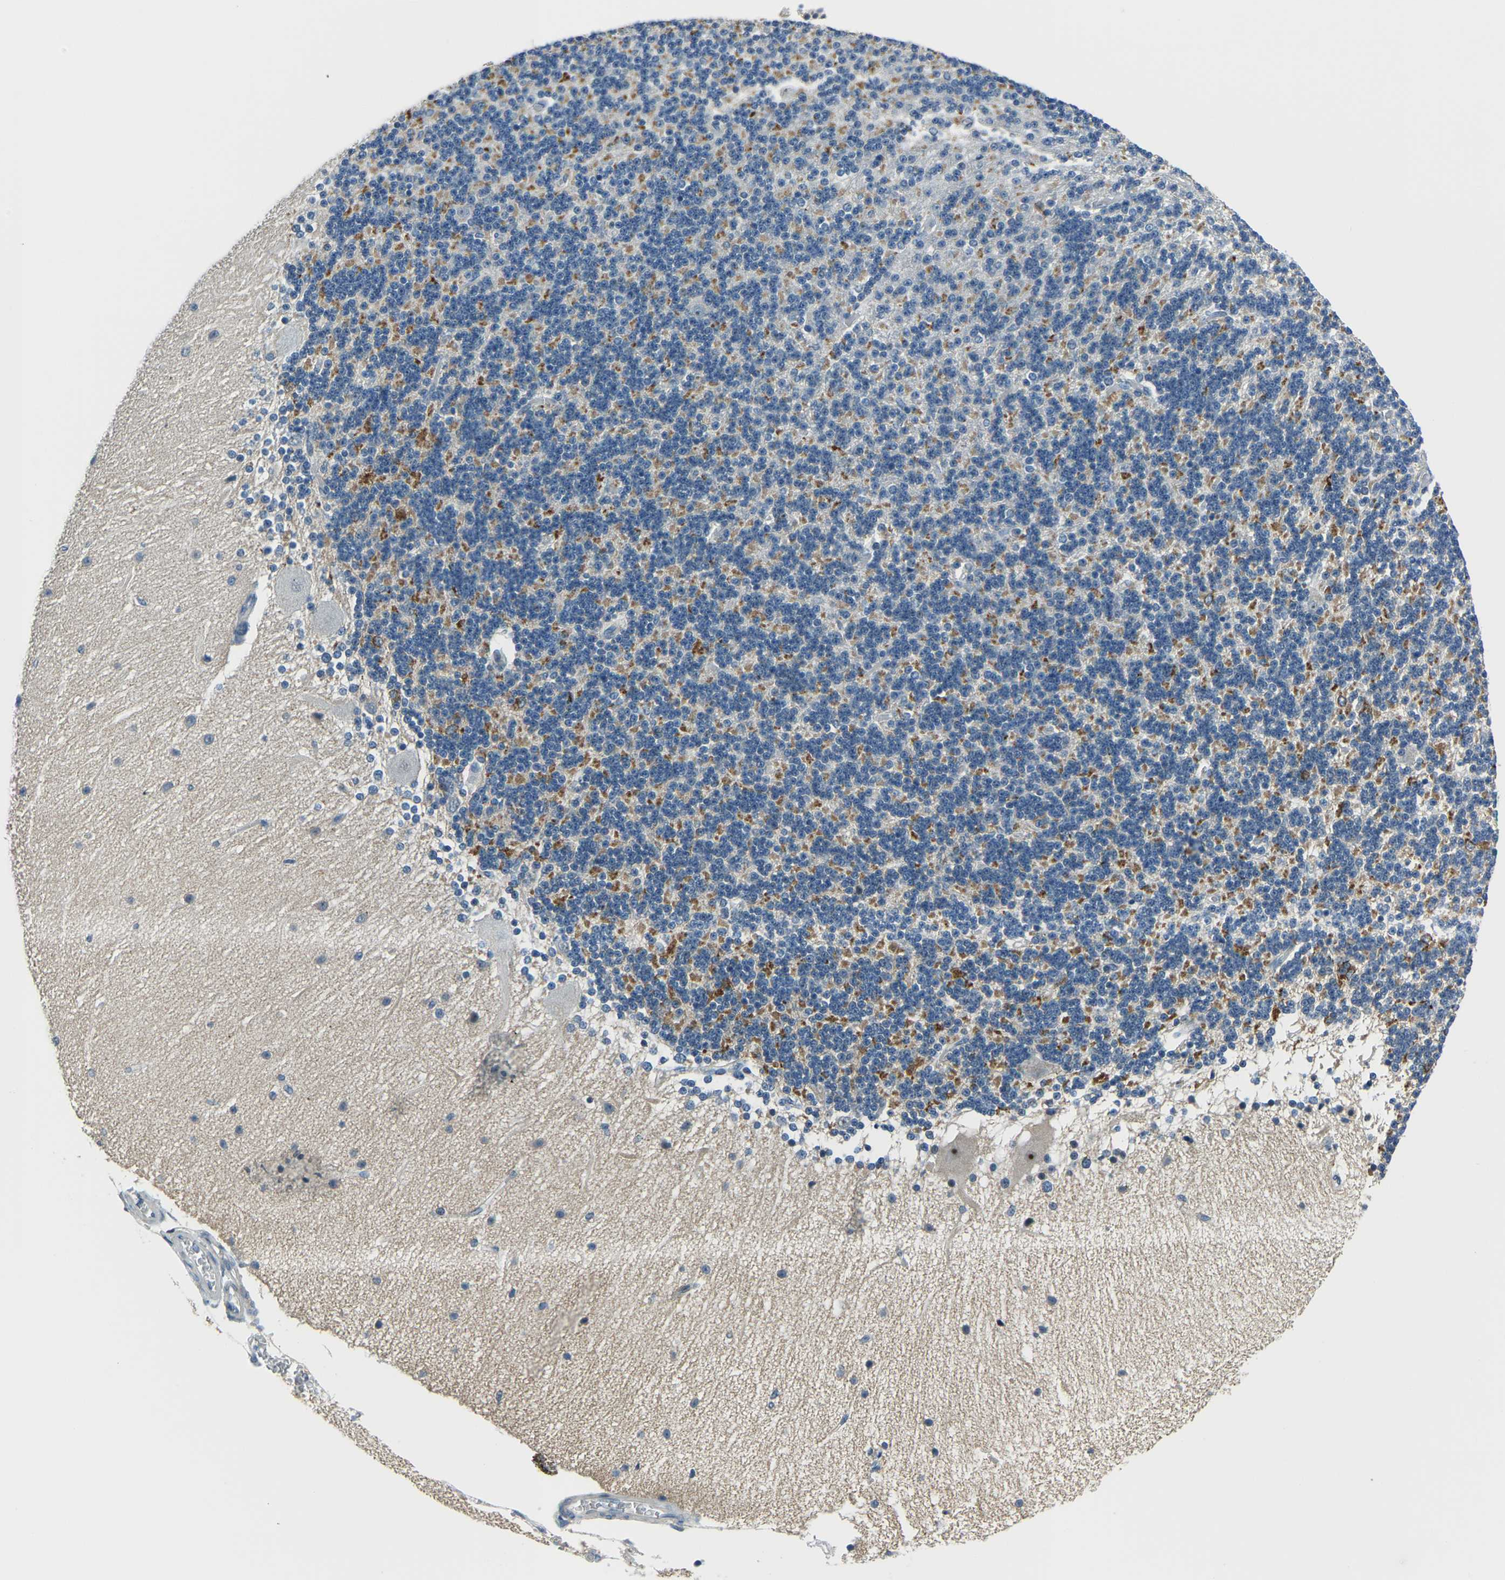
{"staining": {"intensity": "moderate", "quantity": "<25%", "location": "cytoplasmic/membranous"}, "tissue": "cerebellum", "cell_type": "Cells in granular layer", "image_type": "normal", "snomed": [{"axis": "morphology", "description": "Normal tissue, NOS"}, {"axis": "topography", "description": "Cerebellum"}], "caption": "This image demonstrates immunohistochemistry staining of normal human cerebellum, with low moderate cytoplasmic/membranous positivity in about <25% of cells in granular layer.", "gene": "RRP1", "patient": {"sex": "female", "age": 54}}